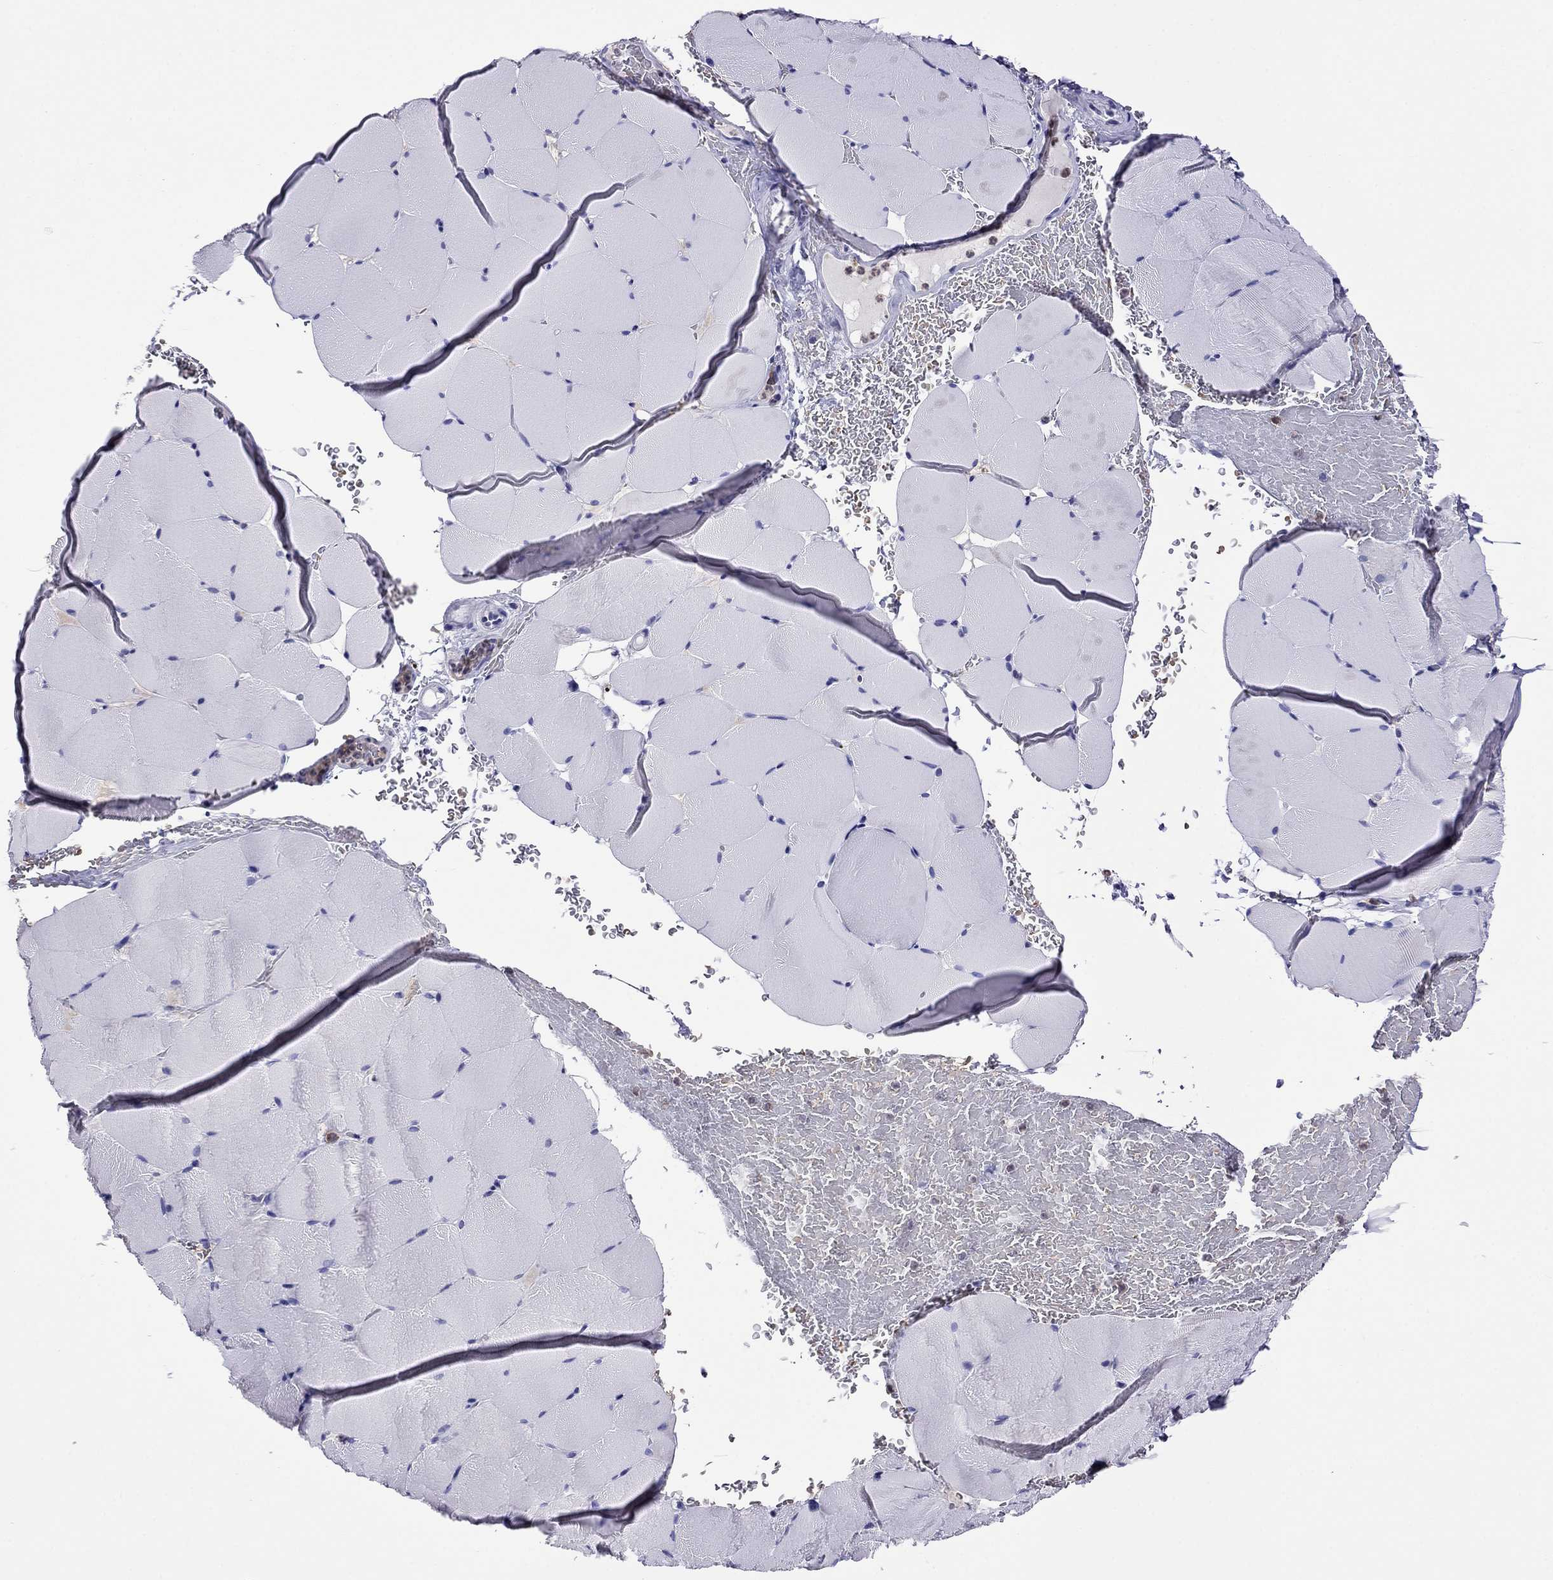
{"staining": {"intensity": "negative", "quantity": "none", "location": "none"}, "tissue": "skeletal muscle", "cell_type": "Myocytes", "image_type": "normal", "snomed": [{"axis": "morphology", "description": "Normal tissue, NOS"}, {"axis": "topography", "description": "Skeletal muscle"}], "caption": "Immunohistochemistry (IHC) of benign skeletal muscle displays no positivity in myocytes.", "gene": "SCG2", "patient": {"sex": "female", "age": 37}}